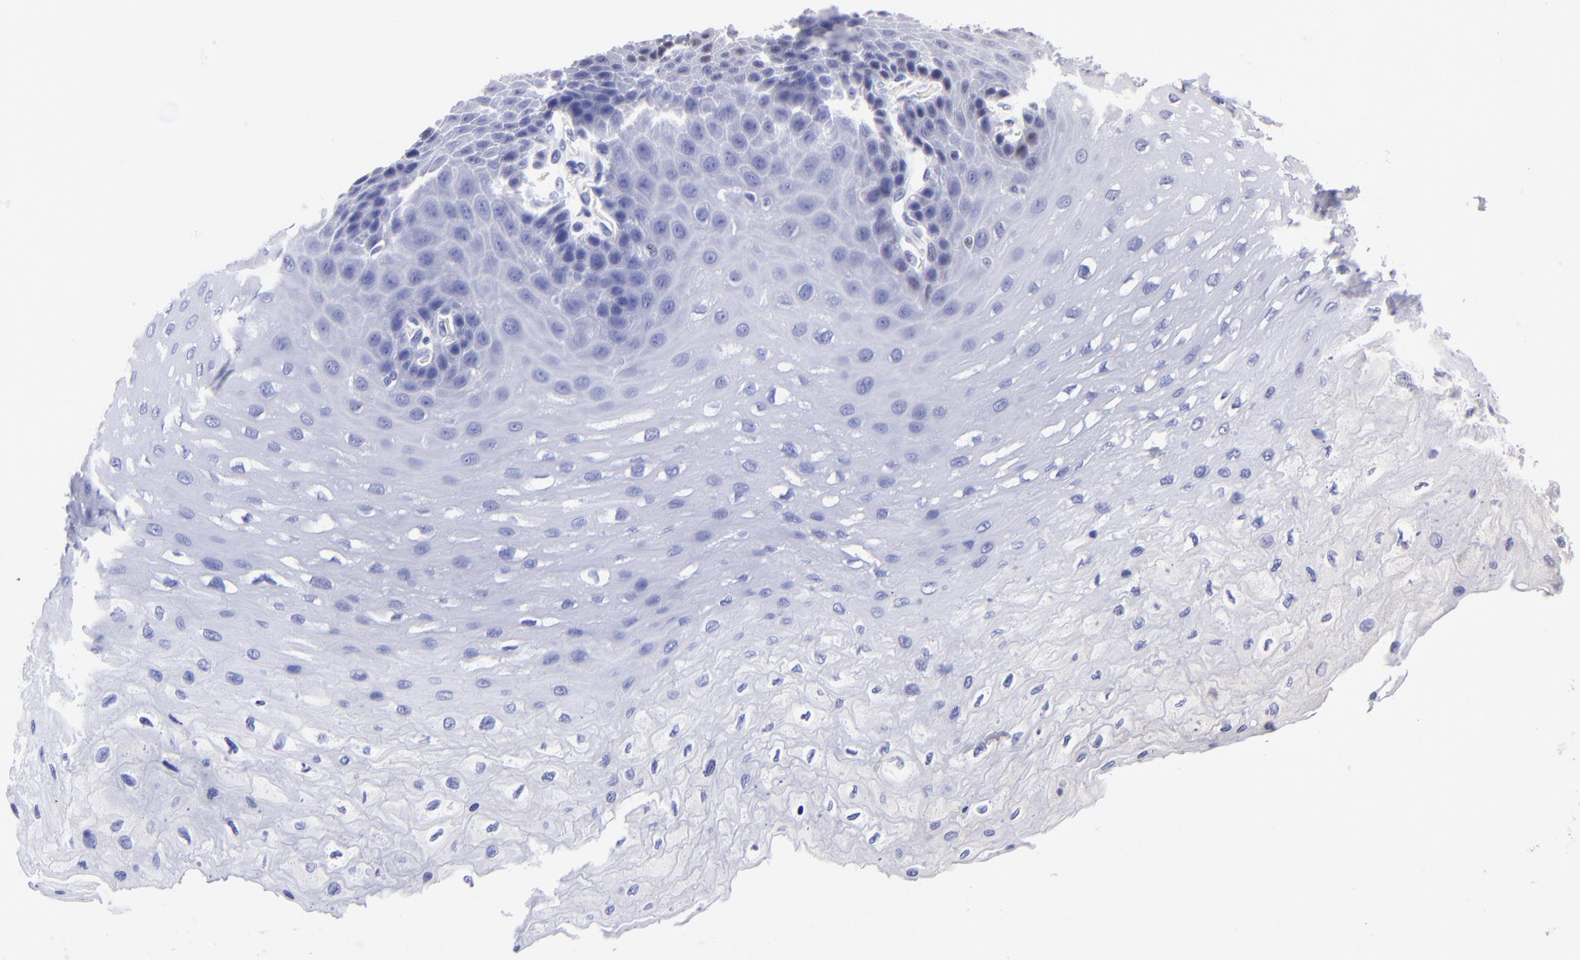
{"staining": {"intensity": "moderate", "quantity": "<25%", "location": "nuclear"}, "tissue": "esophagus", "cell_type": "Squamous epithelial cells", "image_type": "normal", "snomed": [{"axis": "morphology", "description": "Normal tissue, NOS"}, {"axis": "topography", "description": "Esophagus"}], "caption": "Immunohistochemistry of unremarkable esophagus displays low levels of moderate nuclear expression in approximately <25% of squamous epithelial cells.", "gene": "DNMT1", "patient": {"sex": "female", "age": 72}}